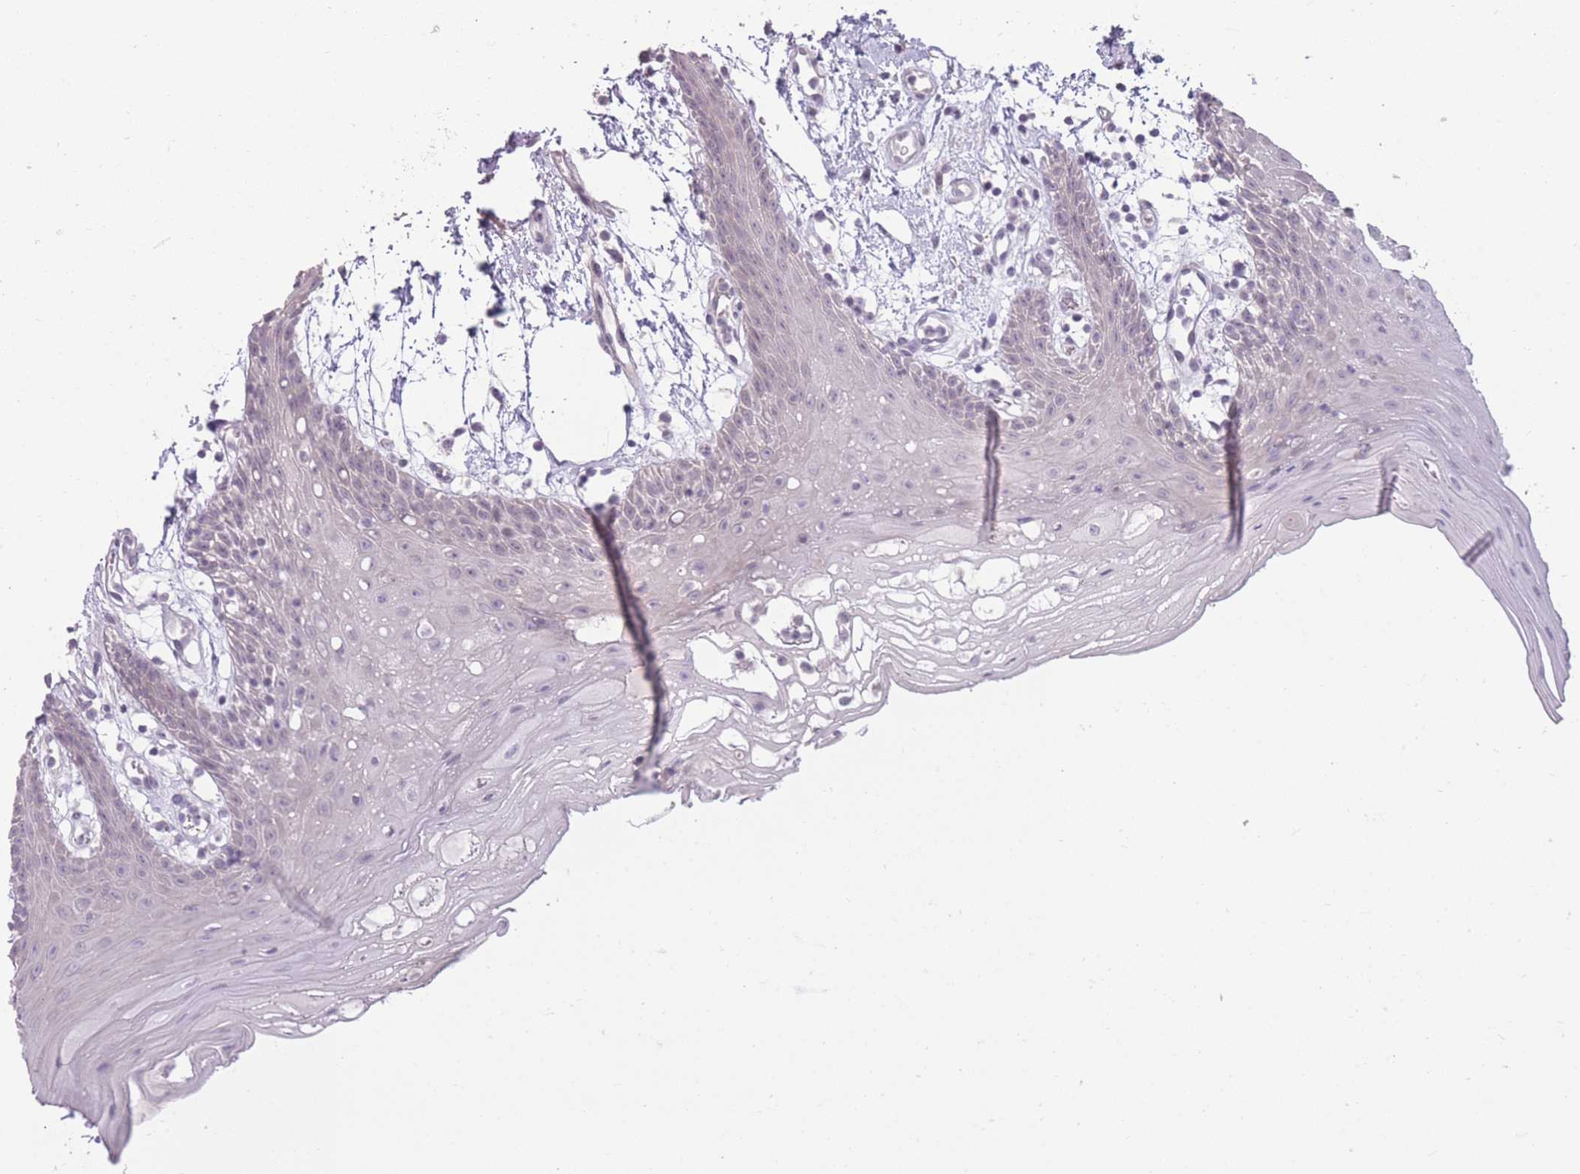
{"staining": {"intensity": "weak", "quantity": "<25%", "location": "cytoplasmic/membranous"}, "tissue": "oral mucosa", "cell_type": "Squamous epithelial cells", "image_type": "normal", "snomed": [{"axis": "morphology", "description": "Normal tissue, NOS"}, {"axis": "topography", "description": "Oral tissue"}, {"axis": "topography", "description": "Tounge, NOS"}], "caption": "DAB (3,3'-diaminobenzidine) immunohistochemical staining of unremarkable human oral mucosa reveals no significant expression in squamous epithelial cells. (Stains: DAB immunohistochemistry with hematoxylin counter stain, Microscopy: brightfield microscopy at high magnification).", "gene": "ZBTB24", "patient": {"sex": "female", "age": 59}}